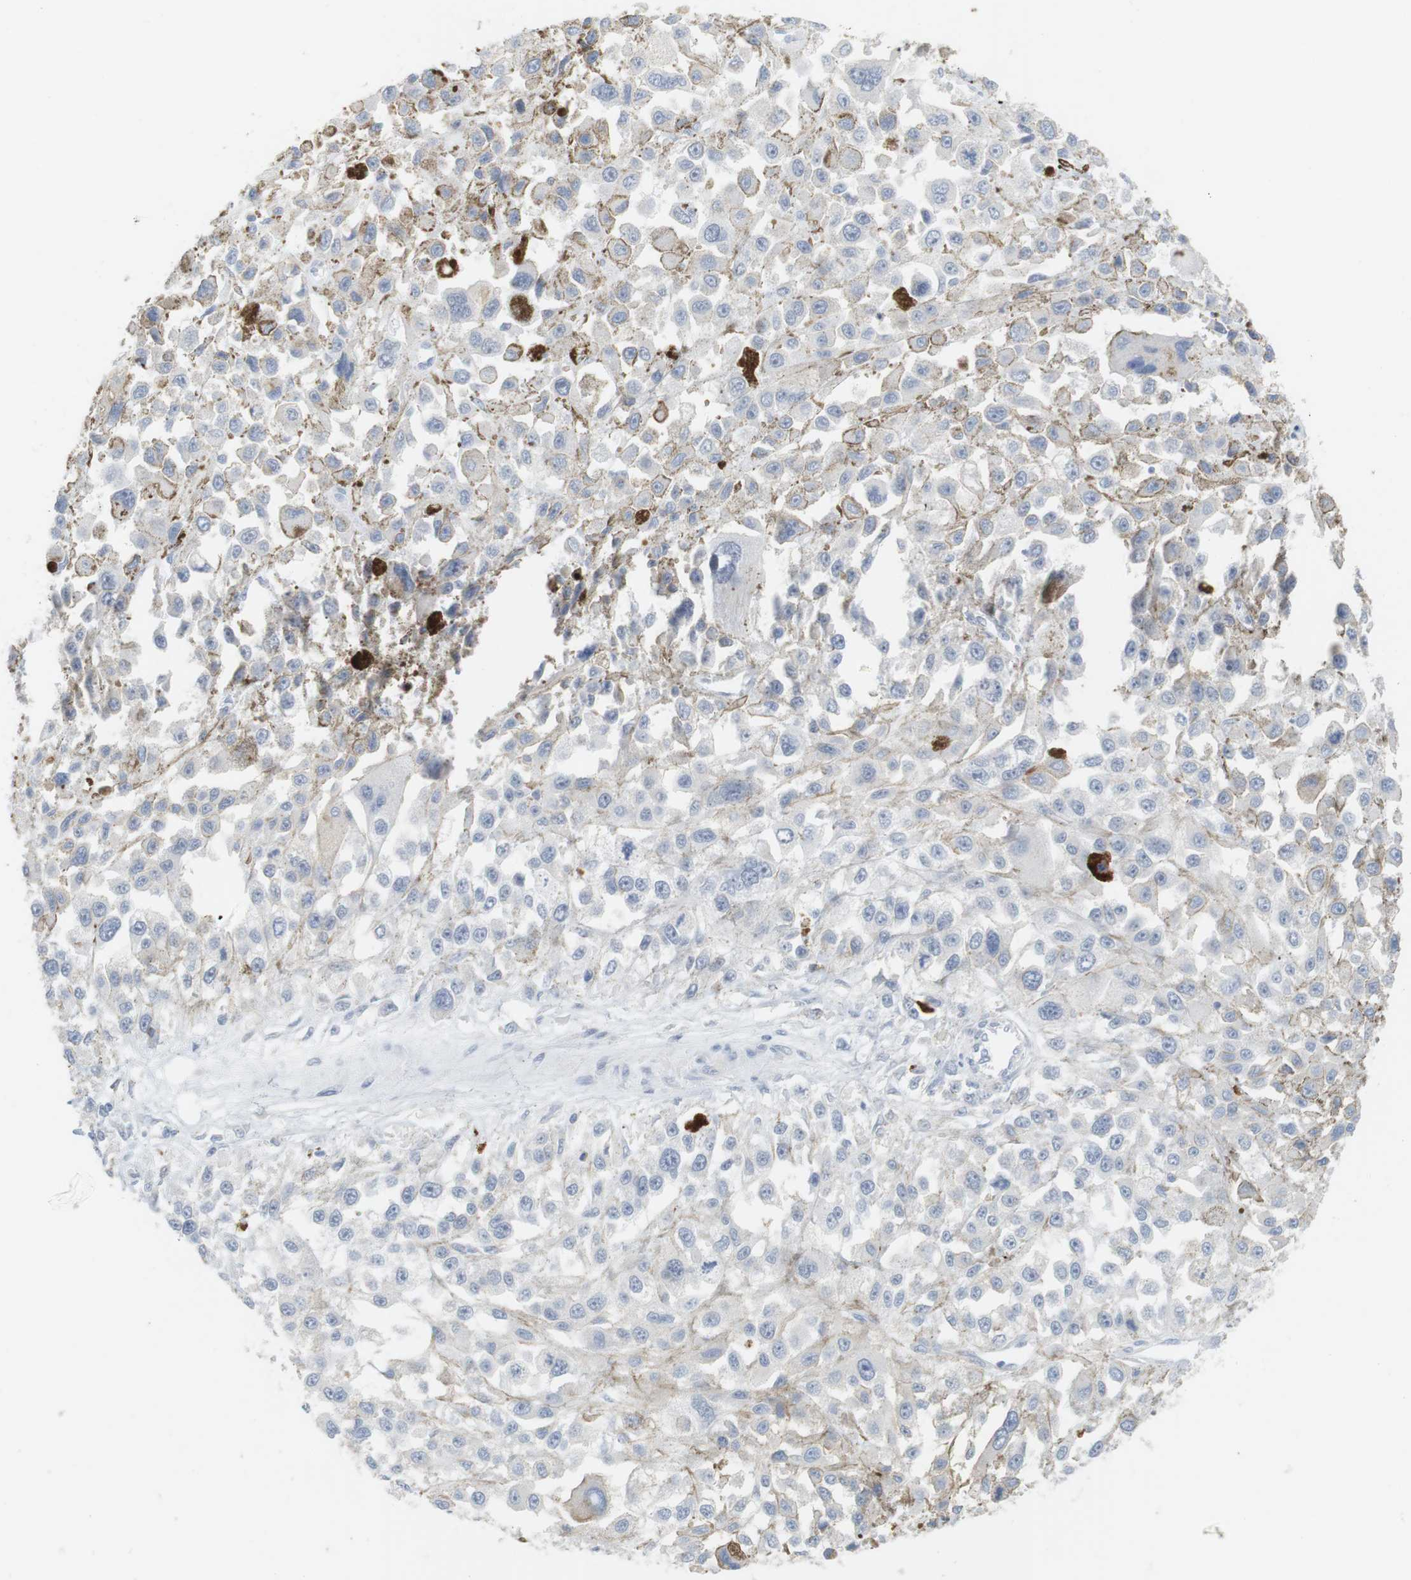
{"staining": {"intensity": "negative", "quantity": "none", "location": "none"}, "tissue": "melanoma", "cell_type": "Tumor cells", "image_type": "cancer", "snomed": [{"axis": "morphology", "description": "Malignant melanoma, Metastatic site"}, {"axis": "topography", "description": "Lymph node"}], "caption": "There is no significant staining in tumor cells of malignant melanoma (metastatic site). (Brightfield microscopy of DAB IHC at high magnification).", "gene": "YIPF1", "patient": {"sex": "male", "age": 59}}